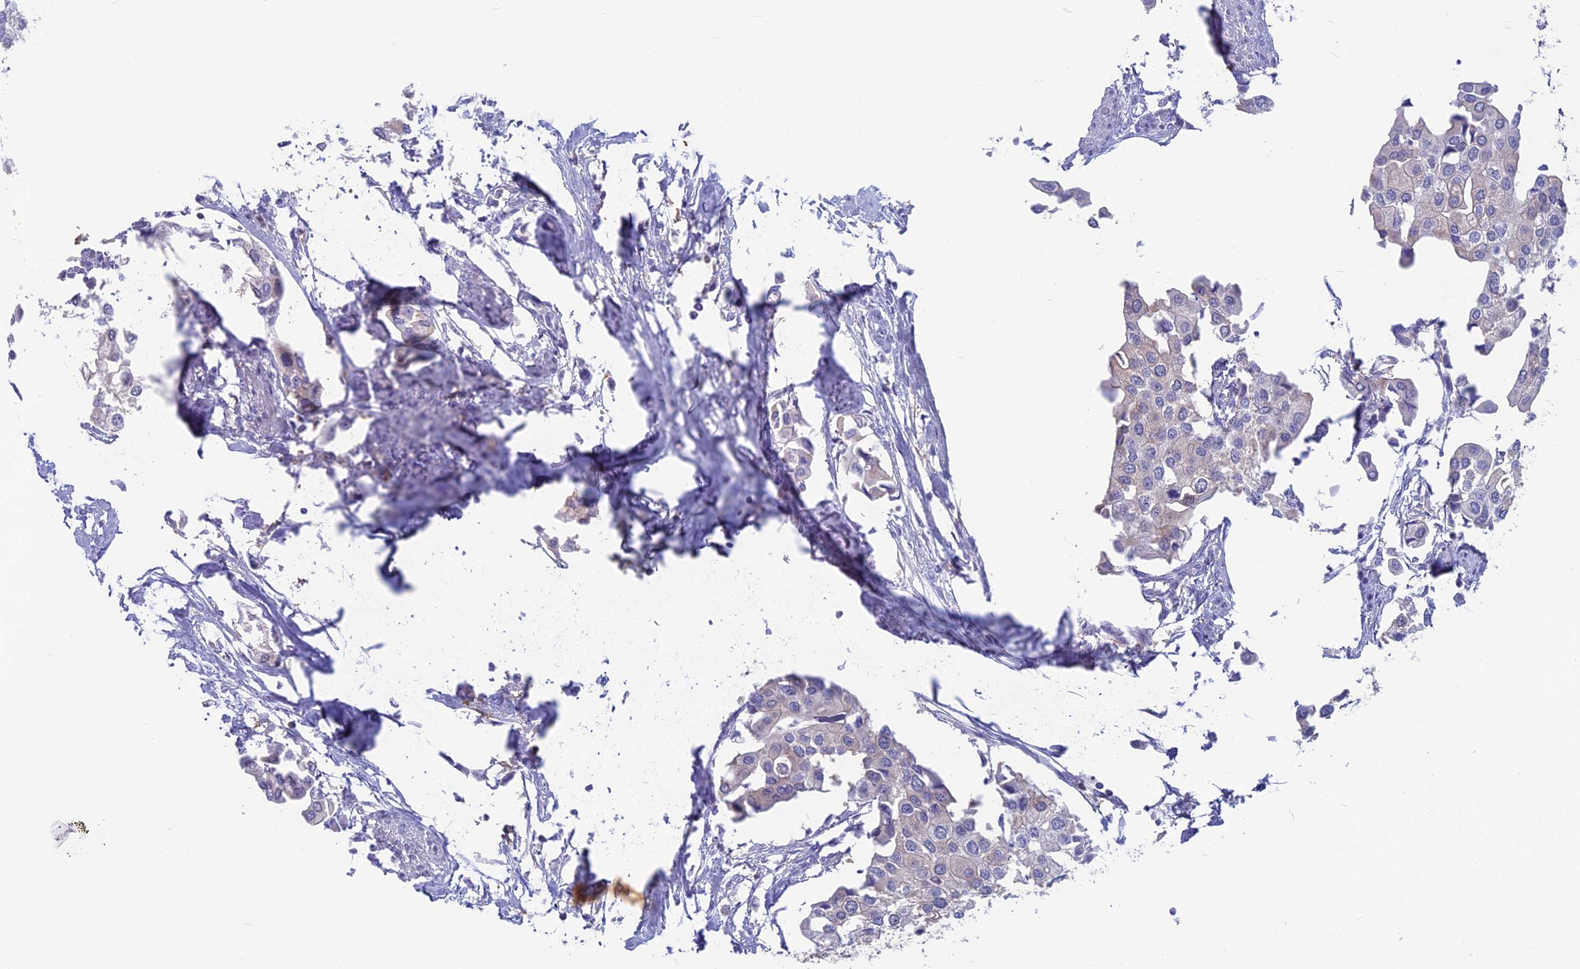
{"staining": {"intensity": "negative", "quantity": "none", "location": "none"}, "tissue": "urothelial cancer", "cell_type": "Tumor cells", "image_type": "cancer", "snomed": [{"axis": "morphology", "description": "Urothelial carcinoma, High grade"}, {"axis": "topography", "description": "Urinary bladder"}], "caption": "Immunohistochemical staining of human urothelial cancer shows no significant staining in tumor cells.", "gene": "SNAP91", "patient": {"sex": "male", "age": 64}}